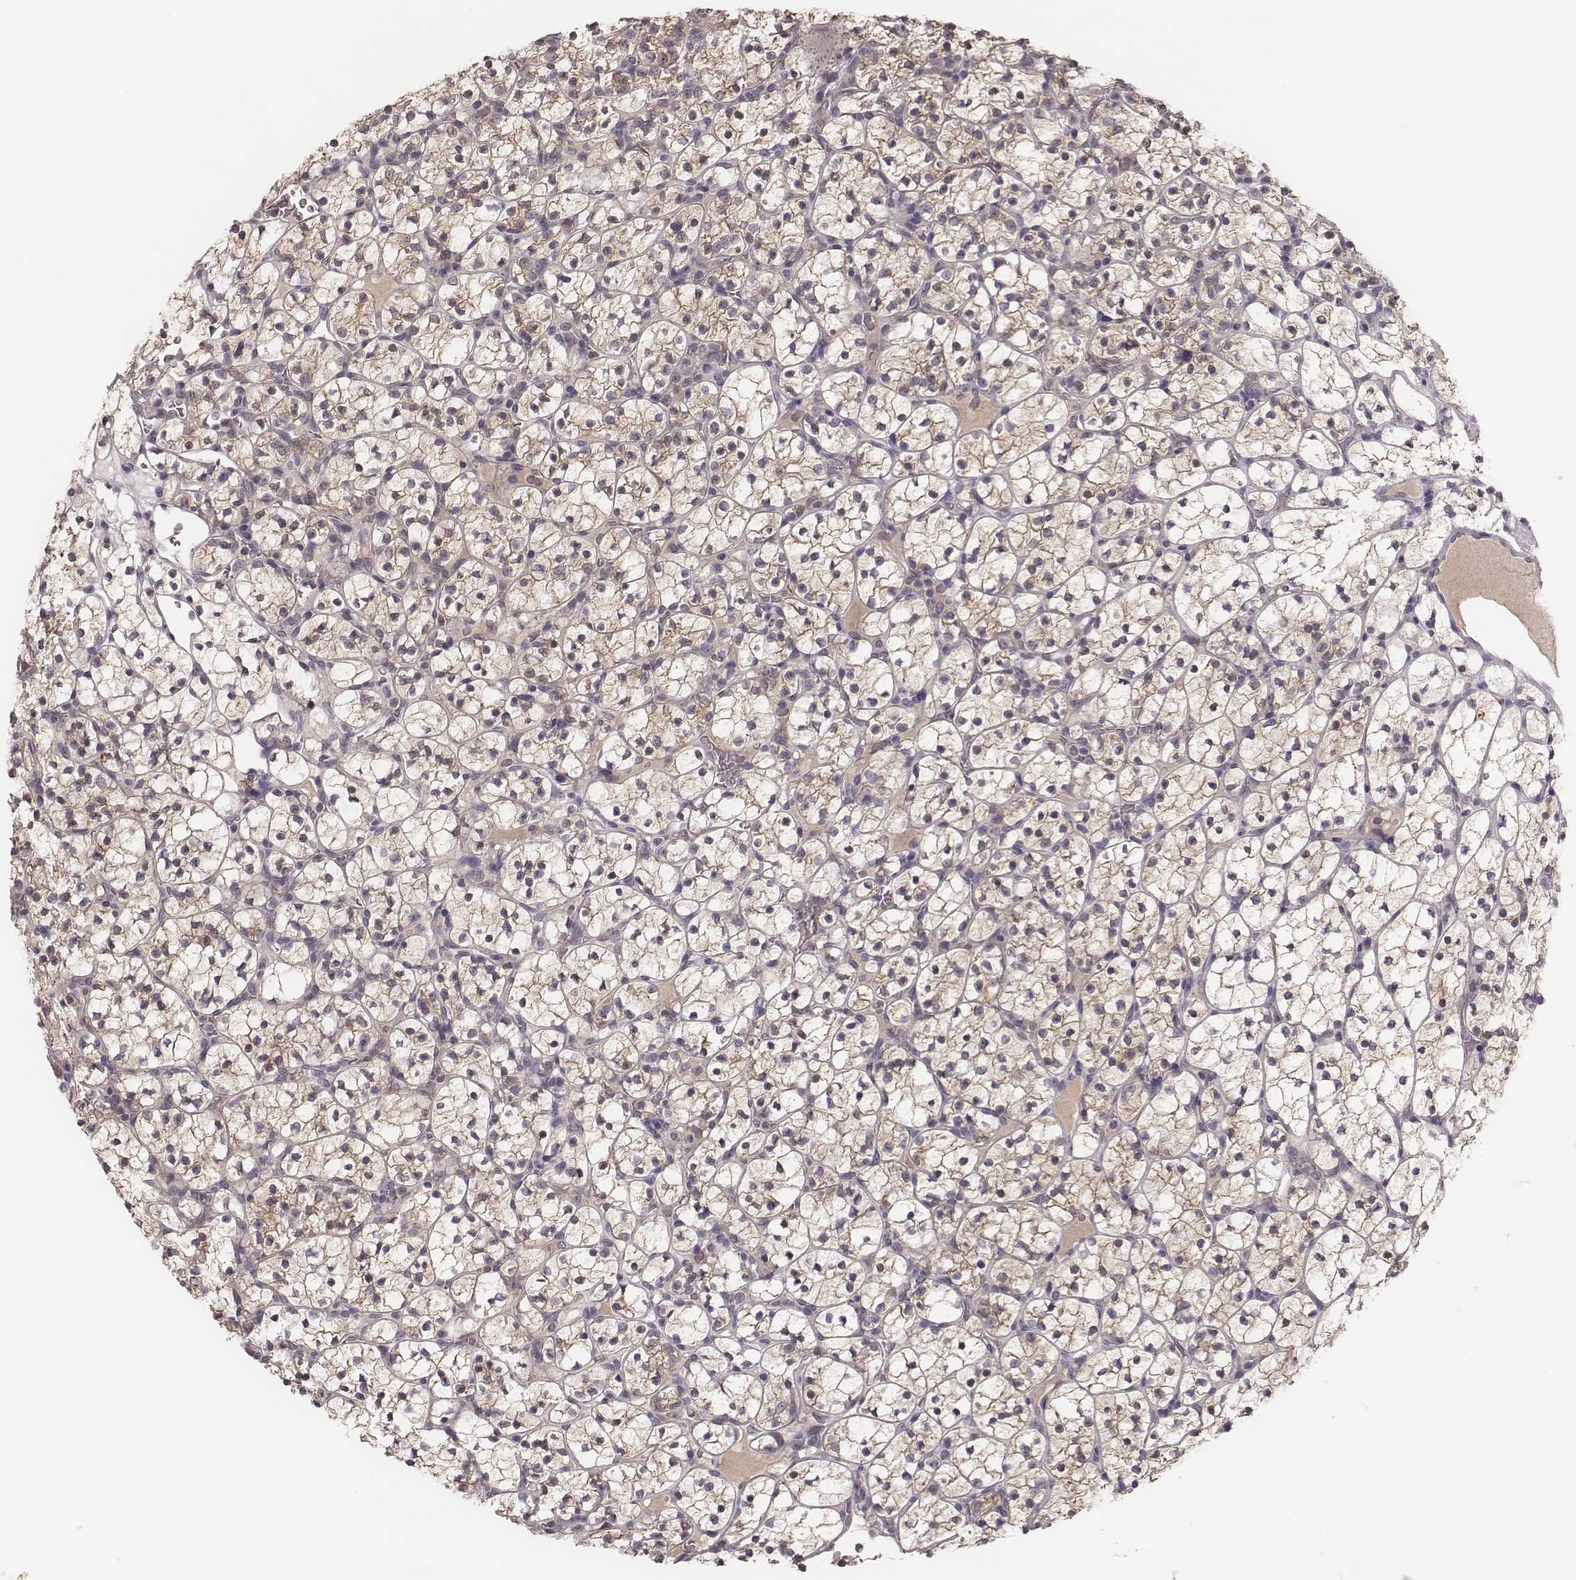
{"staining": {"intensity": "moderate", "quantity": "25%-75%", "location": "cytoplasmic/membranous"}, "tissue": "renal cancer", "cell_type": "Tumor cells", "image_type": "cancer", "snomed": [{"axis": "morphology", "description": "Adenocarcinoma, NOS"}, {"axis": "topography", "description": "Kidney"}], "caption": "Renal cancer (adenocarcinoma) stained with a brown dye reveals moderate cytoplasmic/membranous positive expression in about 25%-75% of tumor cells.", "gene": "P2RX5", "patient": {"sex": "female", "age": 89}}